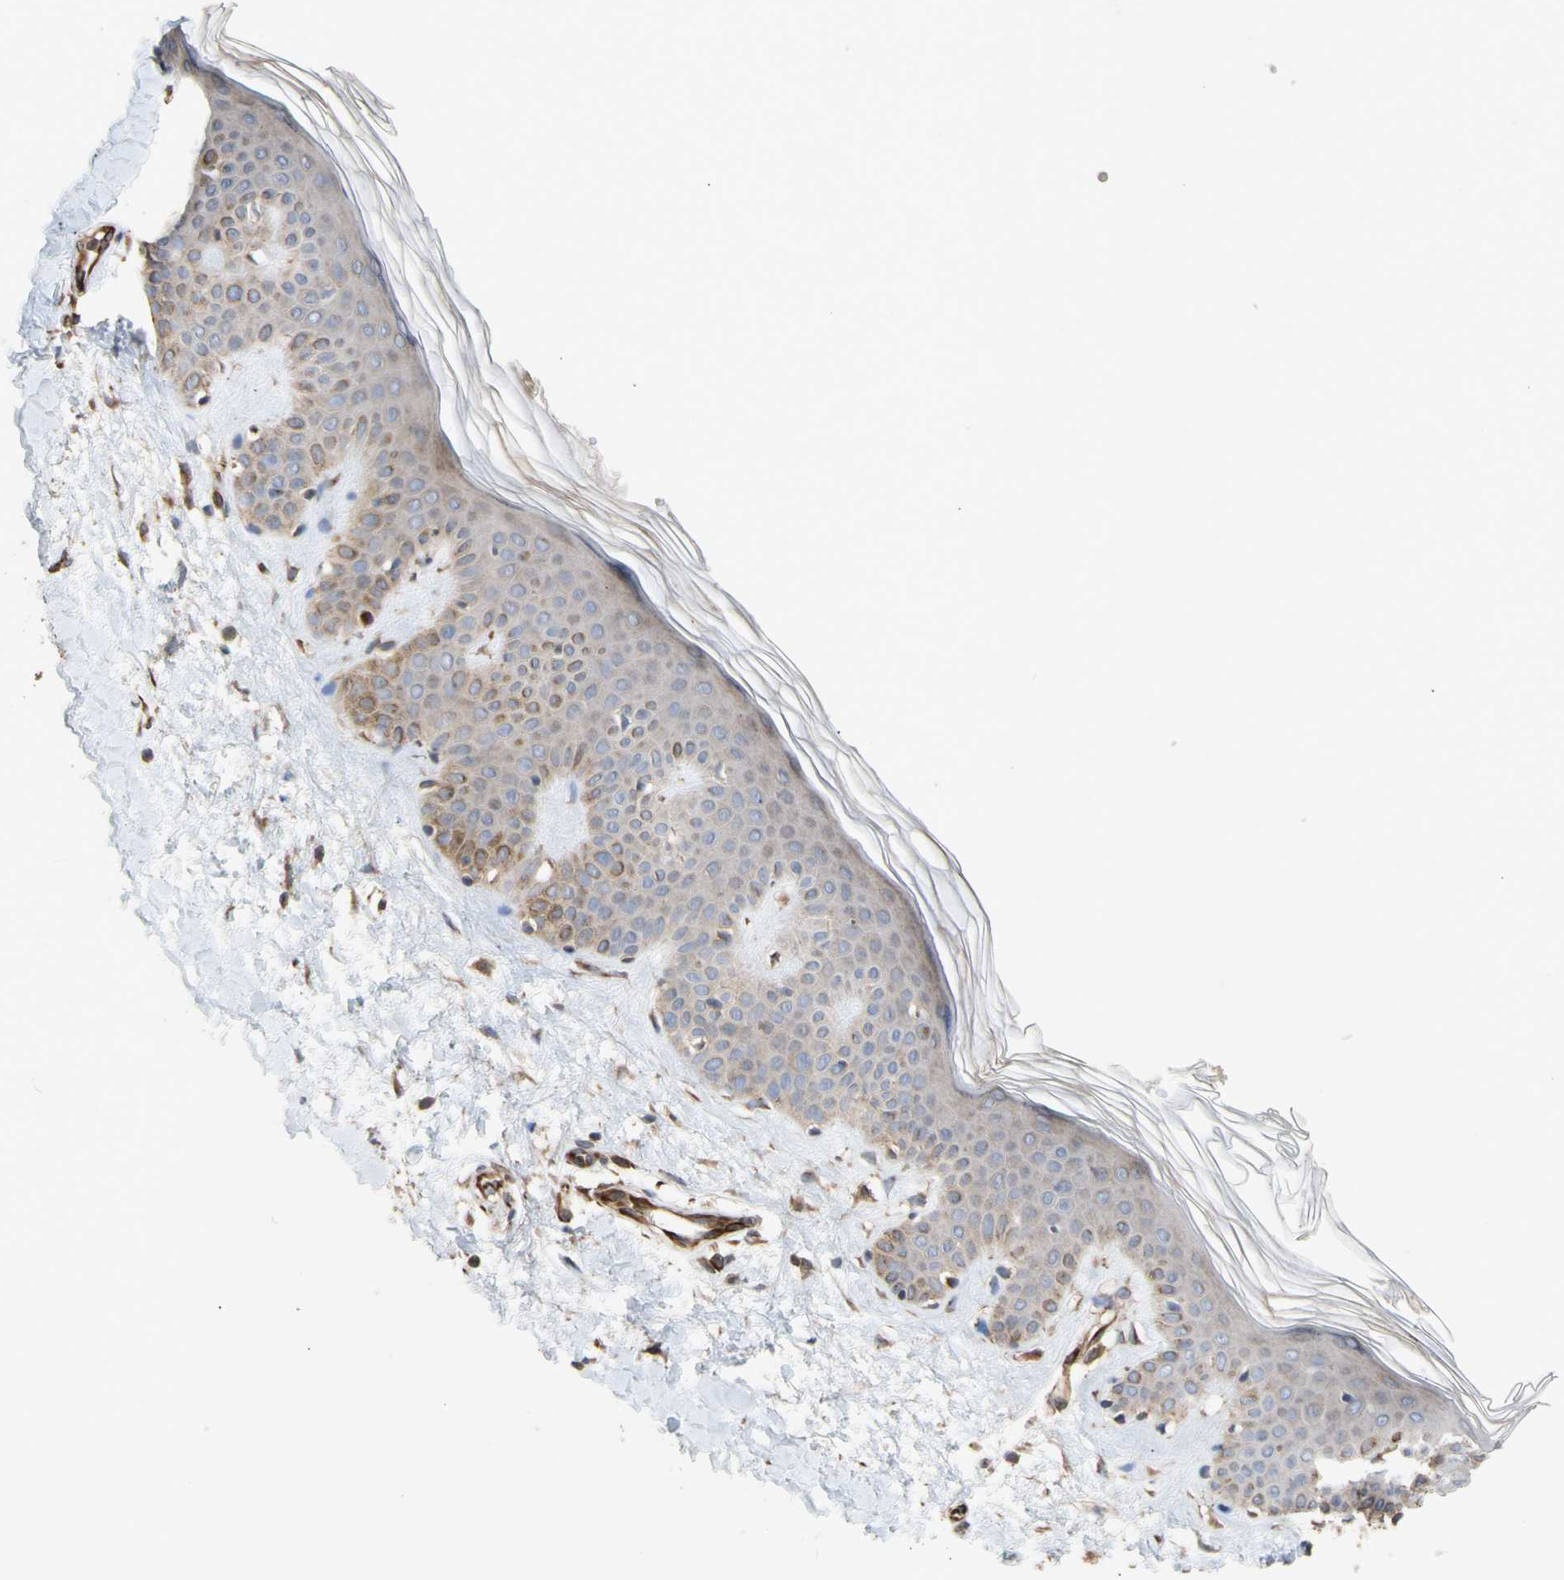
{"staining": {"intensity": "weak", "quantity": ">75%", "location": "cytoplasmic/membranous"}, "tissue": "skin", "cell_type": "Fibroblasts", "image_type": "normal", "snomed": [{"axis": "morphology", "description": "Normal tissue, NOS"}, {"axis": "topography", "description": "Skin"}], "caption": "Brown immunohistochemical staining in unremarkable human skin displays weak cytoplasmic/membranous positivity in approximately >75% of fibroblasts. The staining is performed using DAB (3,3'-diaminobenzidine) brown chromogen to label protein expression. The nuclei are counter-stained blue using hematoxylin.", "gene": "EIF2S3", "patient": {"sex": "male", "age": 67}}